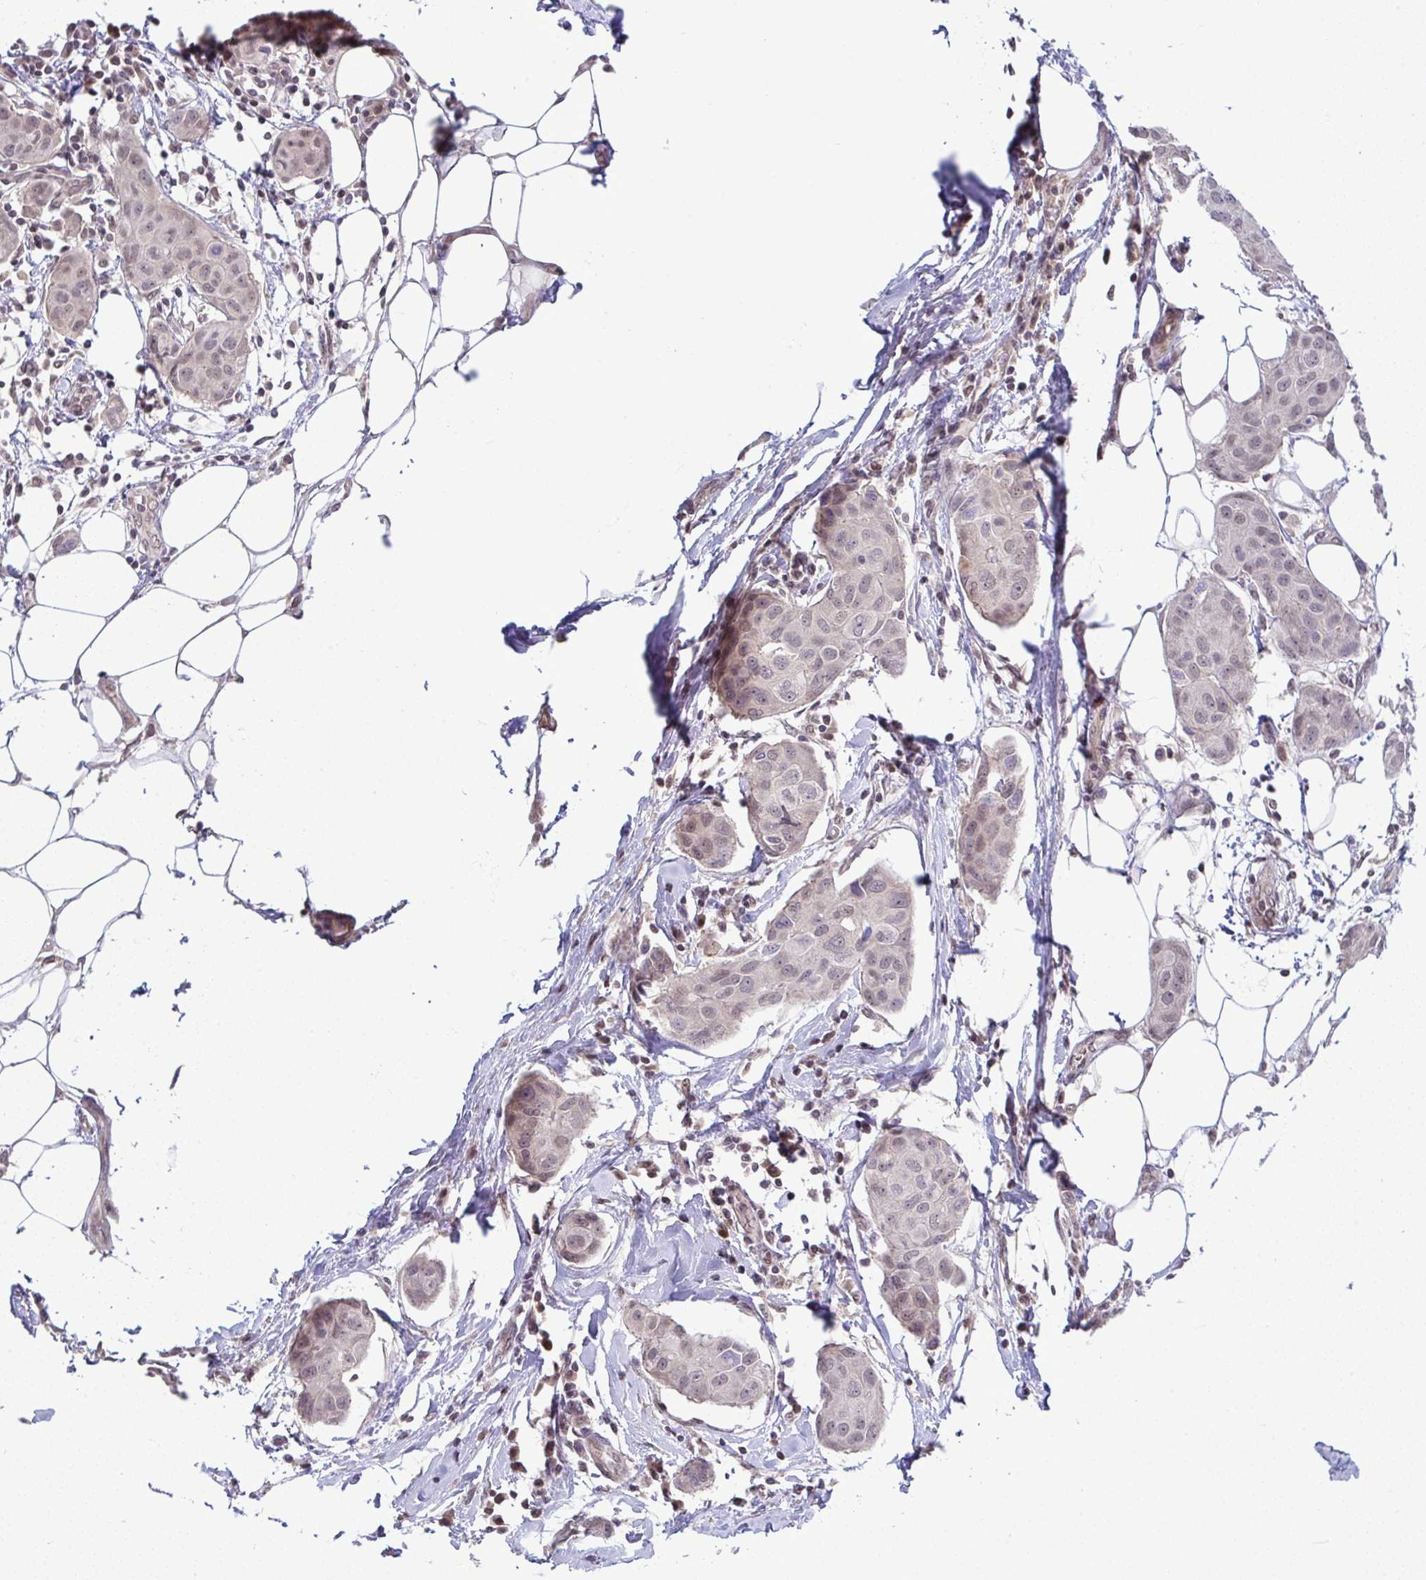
{"staining": {"intensity": "weak", "quantity": "25%-75%", "location": "nuclear"}, "tissue": "breast cancer", "cell_type": "Tumor cells", "image_type": "cancer", "snomed": [{"axis": "morphology", "description": "Duct carcinoma"}, {"axis": "topography", "description": "Breast"}, {"axis": "topography", "description": "Lymph node"}], "caption": "An immunohistochemistry image of tumor tissue is shown. Protein staining in brown labels weak nuclear positivity in breast cancer (infiltrating ductal carcinoma) within tumor cells. The staining was performed using DAB (3,3'-diaminobenzidine) to visualize the protein expression in brown, while the nuclei were stained in blue with hematoxylin (Magnification: 20x).", "gene": "C9orf64", "patient": {"sex": "female", "age": 80}}